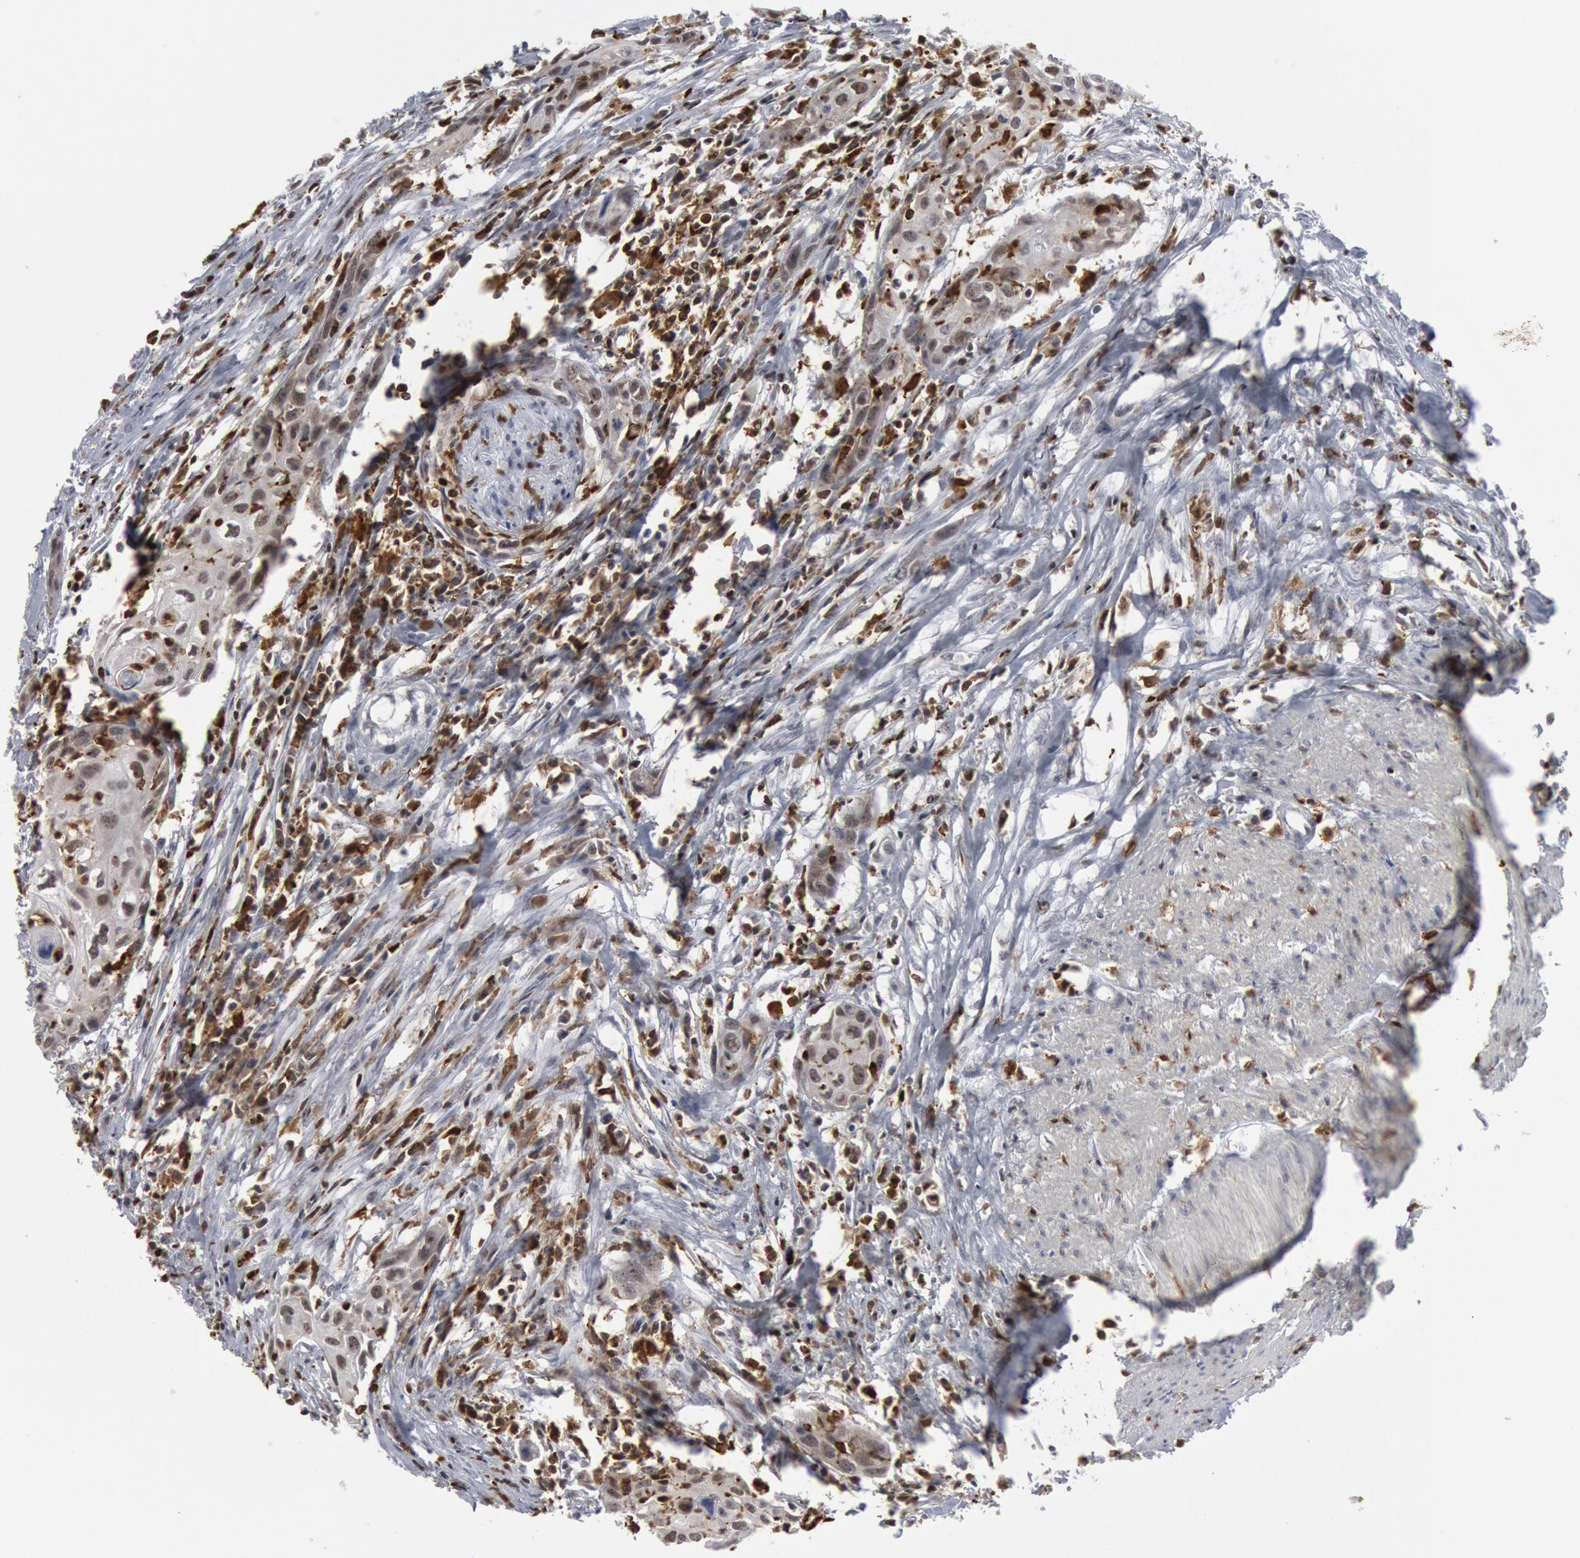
{"staining": {"intensity": "weak", "quantity": ">75%", "location": "cytoplasmic/membranous,nuclear"}, "tissue": "urothelial cancer", "cell_type": "Tumor cells", "image_type": "cancer", "snomed": [{"axis": "morphology", "description": "Urothelial carcinoma, High grade"}, {"axis": "topography", "description": "Urinary bladder"}], "caption": "A low amount of weak cytoplasmic/membranous and nuclear expression is seen in approximately >75% of tumor cells in urothelial carcinoma (high-grade) tissue. Using DAB (brown) and hematoxylin (blue) stains, captured at high magnification using brightfield microscopy.", "gene": "PTPN6", "patient": {"sex": "male", "age": 54}}